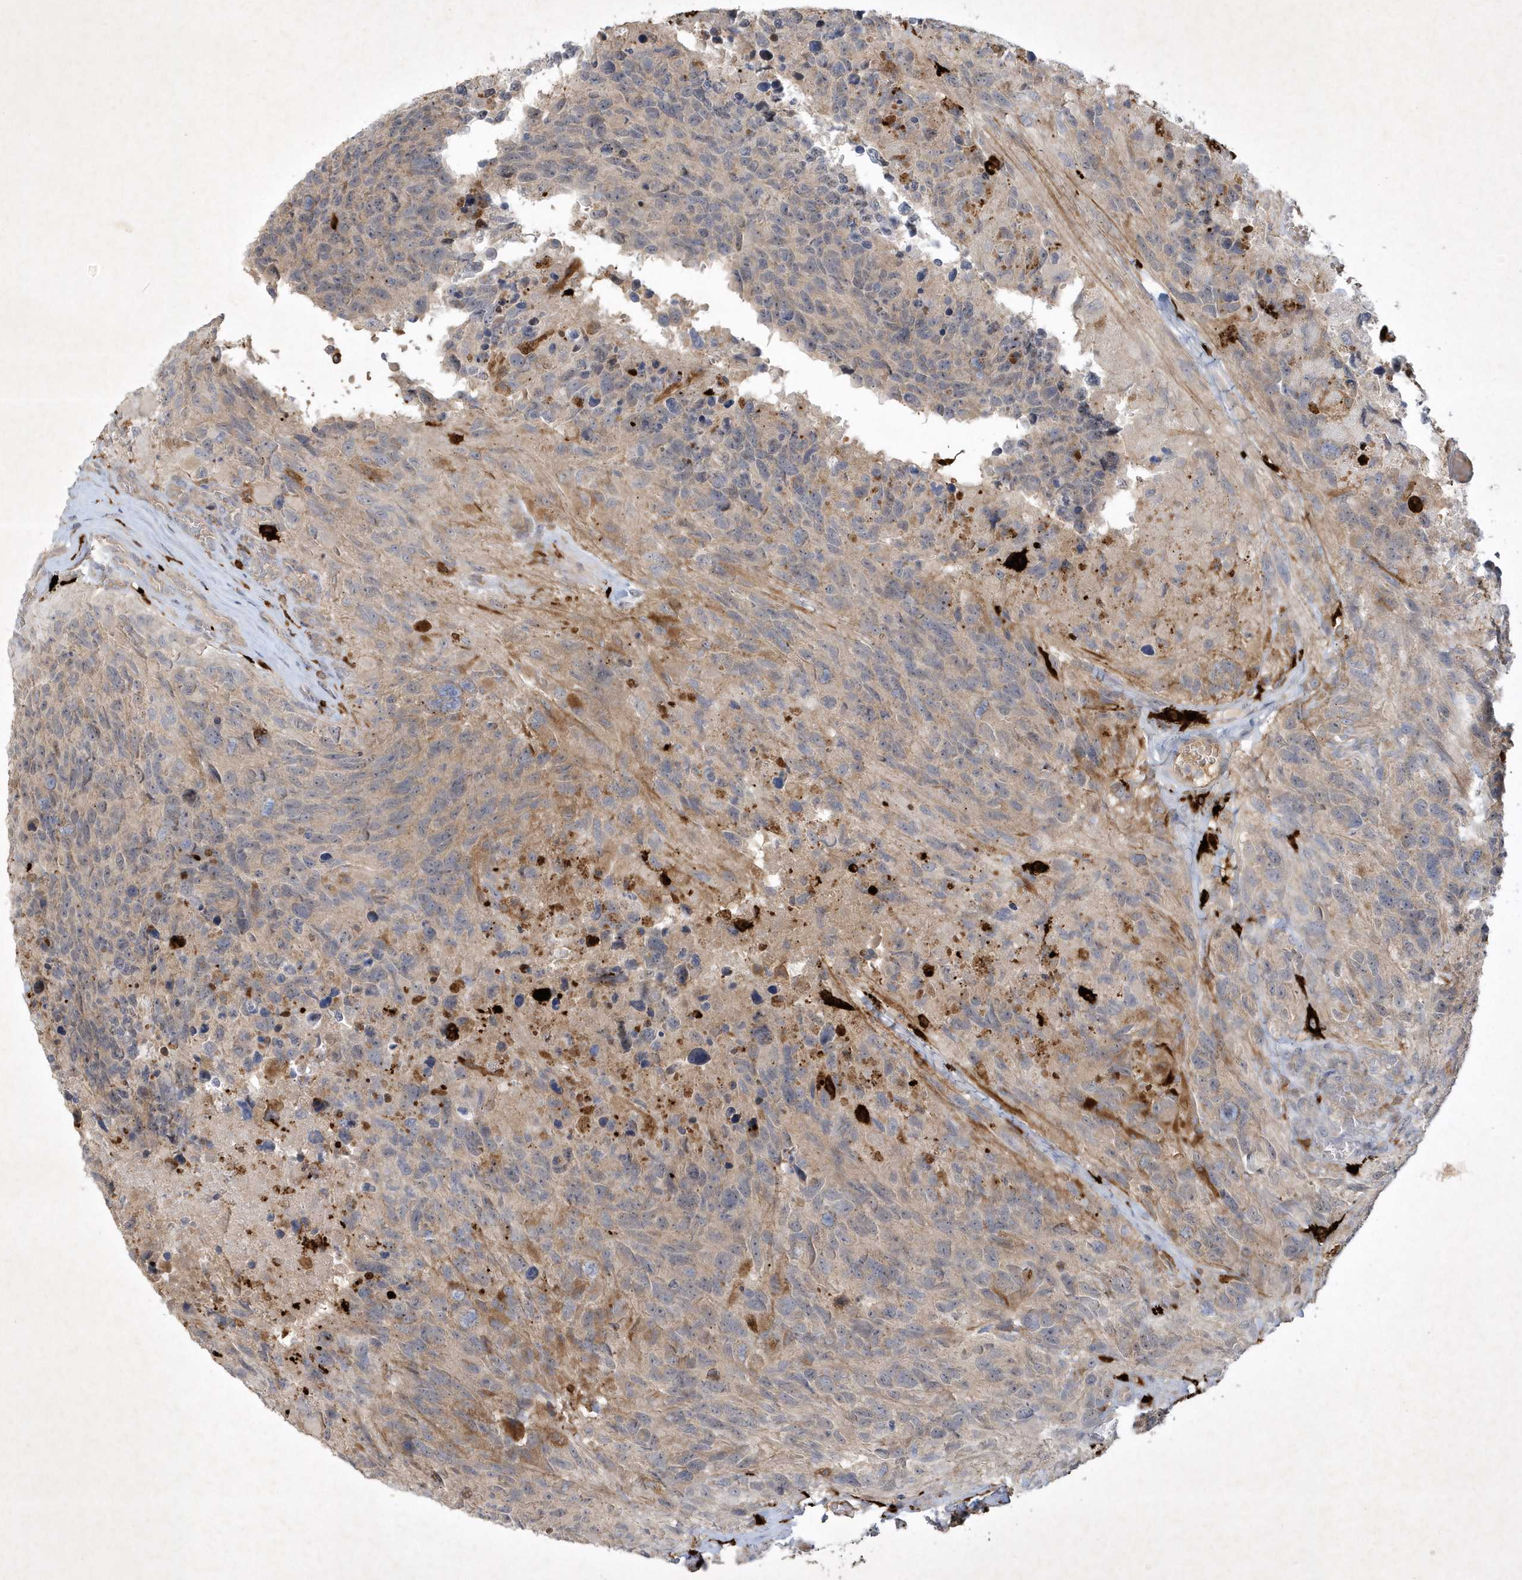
{"staining": {"intensity": "weak", "quantity": "<25%", "location": "cytoplasmic/membranous"}, "tissue": "glioma", "cell_type": "Tumor cells", "image_type": "cancer", "snomed": [{"axis": "morphology", "description": "Glioma, malignant, High grade"}, {"axis": "topography", "description": "Brain"}], "caption": "Malignant high-grade glioma was stained to show a protein in brown. There is no significant expression in tumor cells.", "gene": "THG1L", "patient": {"sex": "male", "age": 69}}